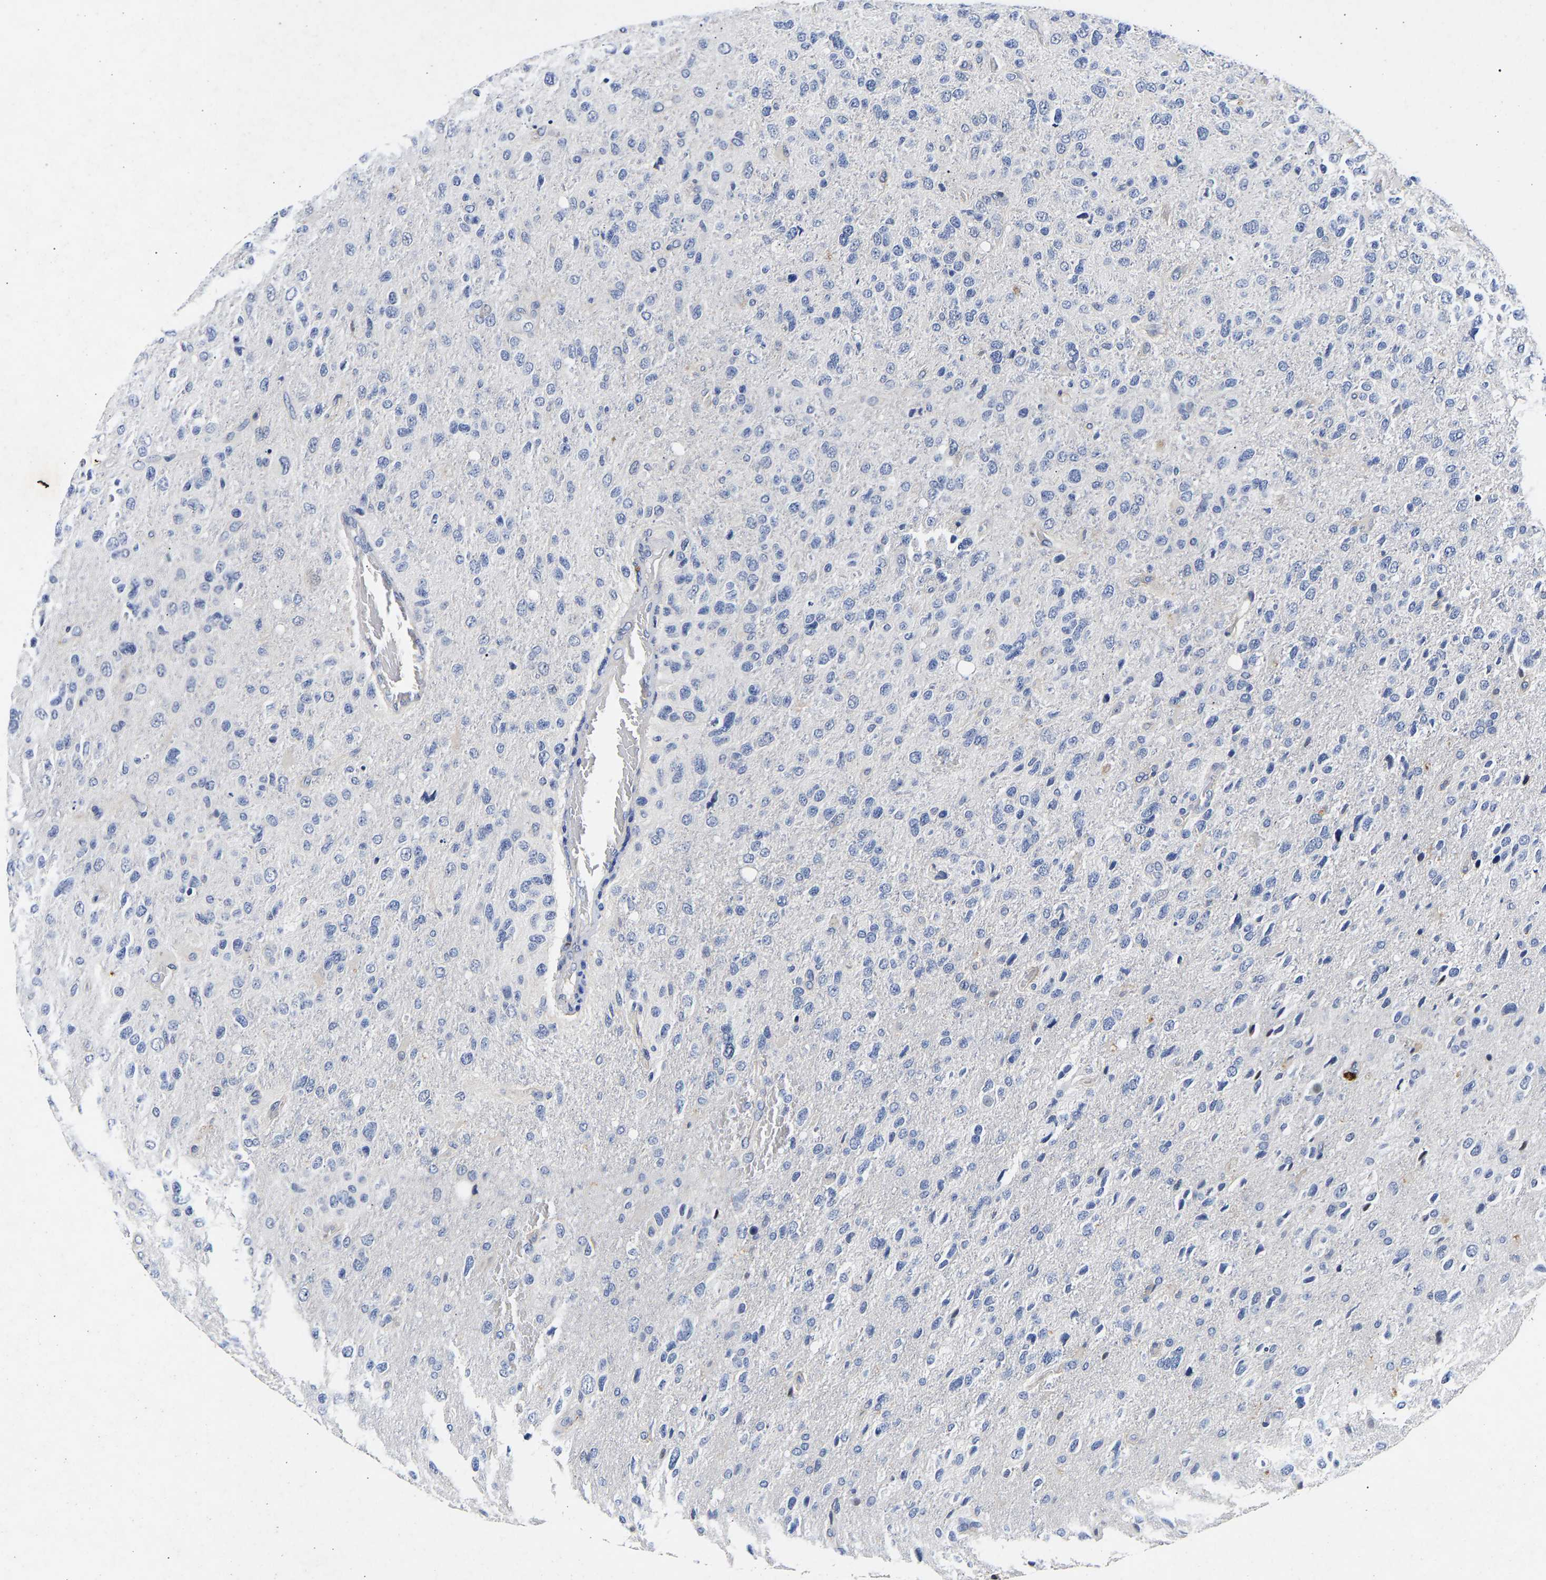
{"staining": {"intensity": "negative", "quantity": "none", "location": "none"}, "tissue": "glioma", "cell_type": "Tumor cells", "image_type": "cancer", "snomed": [{"axis": "morphology", "description": "Glioma, malignant, High grade"}, {"axis": "topography", "description": "Brain"}], "caption": "The immunohistochemistry image has no significant expression in tumor cells of glioma tissue.", "gene": "CCDC6", "patient": {"sex": "female", "age": 58}}